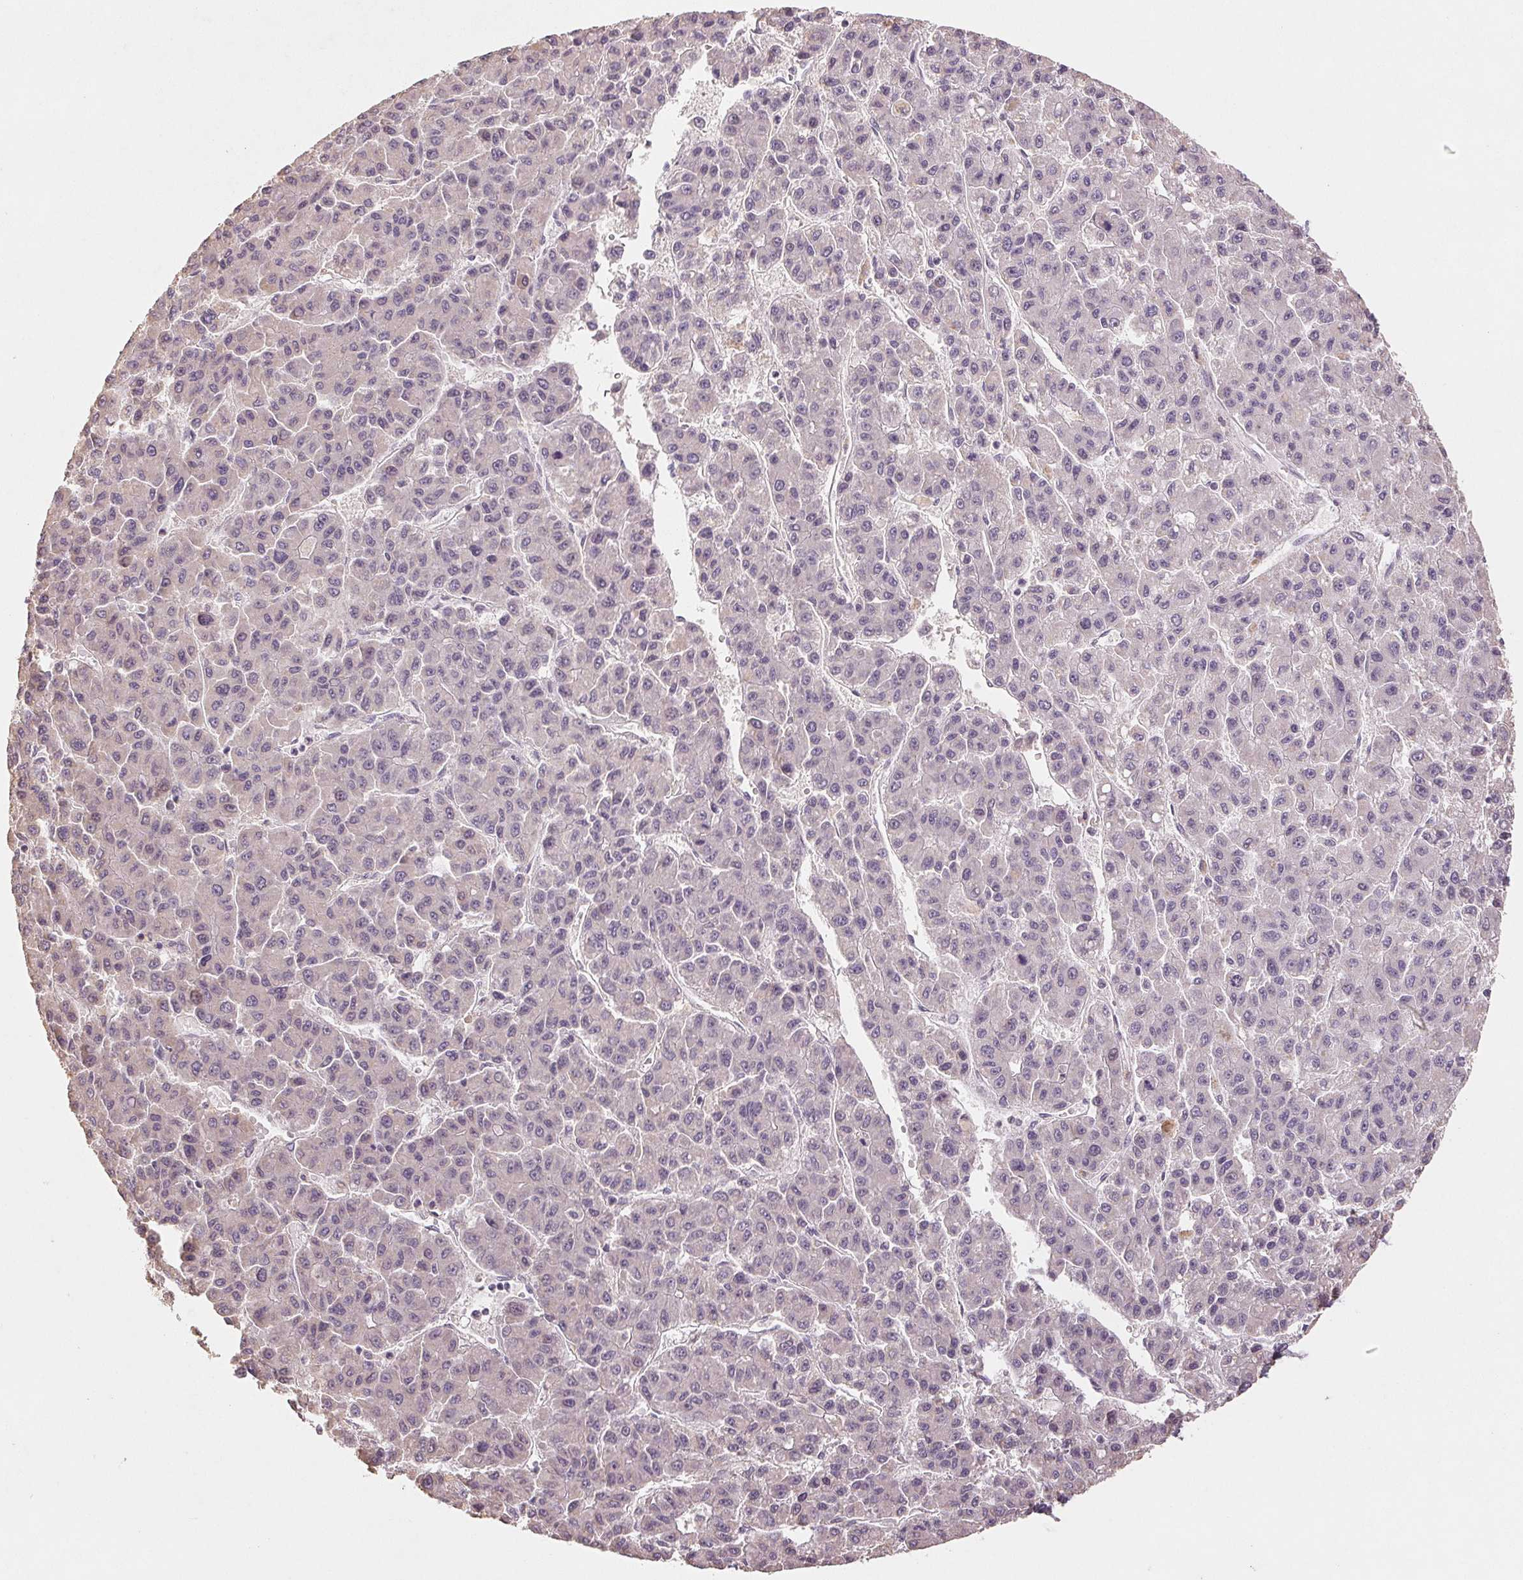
{"staining": {"intensity": "negative", "quantity": "none", "location": "none"}, "tissue": "liver cancer", "cell_type": "Tumor cells", "image_type": "cancer", "snomed": [{"axis": "morphology", "description": "Carcinoma, Hepatocellular, NOS"}, {"axis": "topography", "description": "Liver"}], "caption": "Immunohistochemistry micrograph of neoplastic tissue: hepatocellular carcinoma (liver) stained with DAB reveals no significant protein staining in tumor cells. The staining is performed using DAB brown chromogen with nuclei counter-stained in using hematoxylin.", "gene": "COX14", "patient": {"sex": "male", "age": 70}}